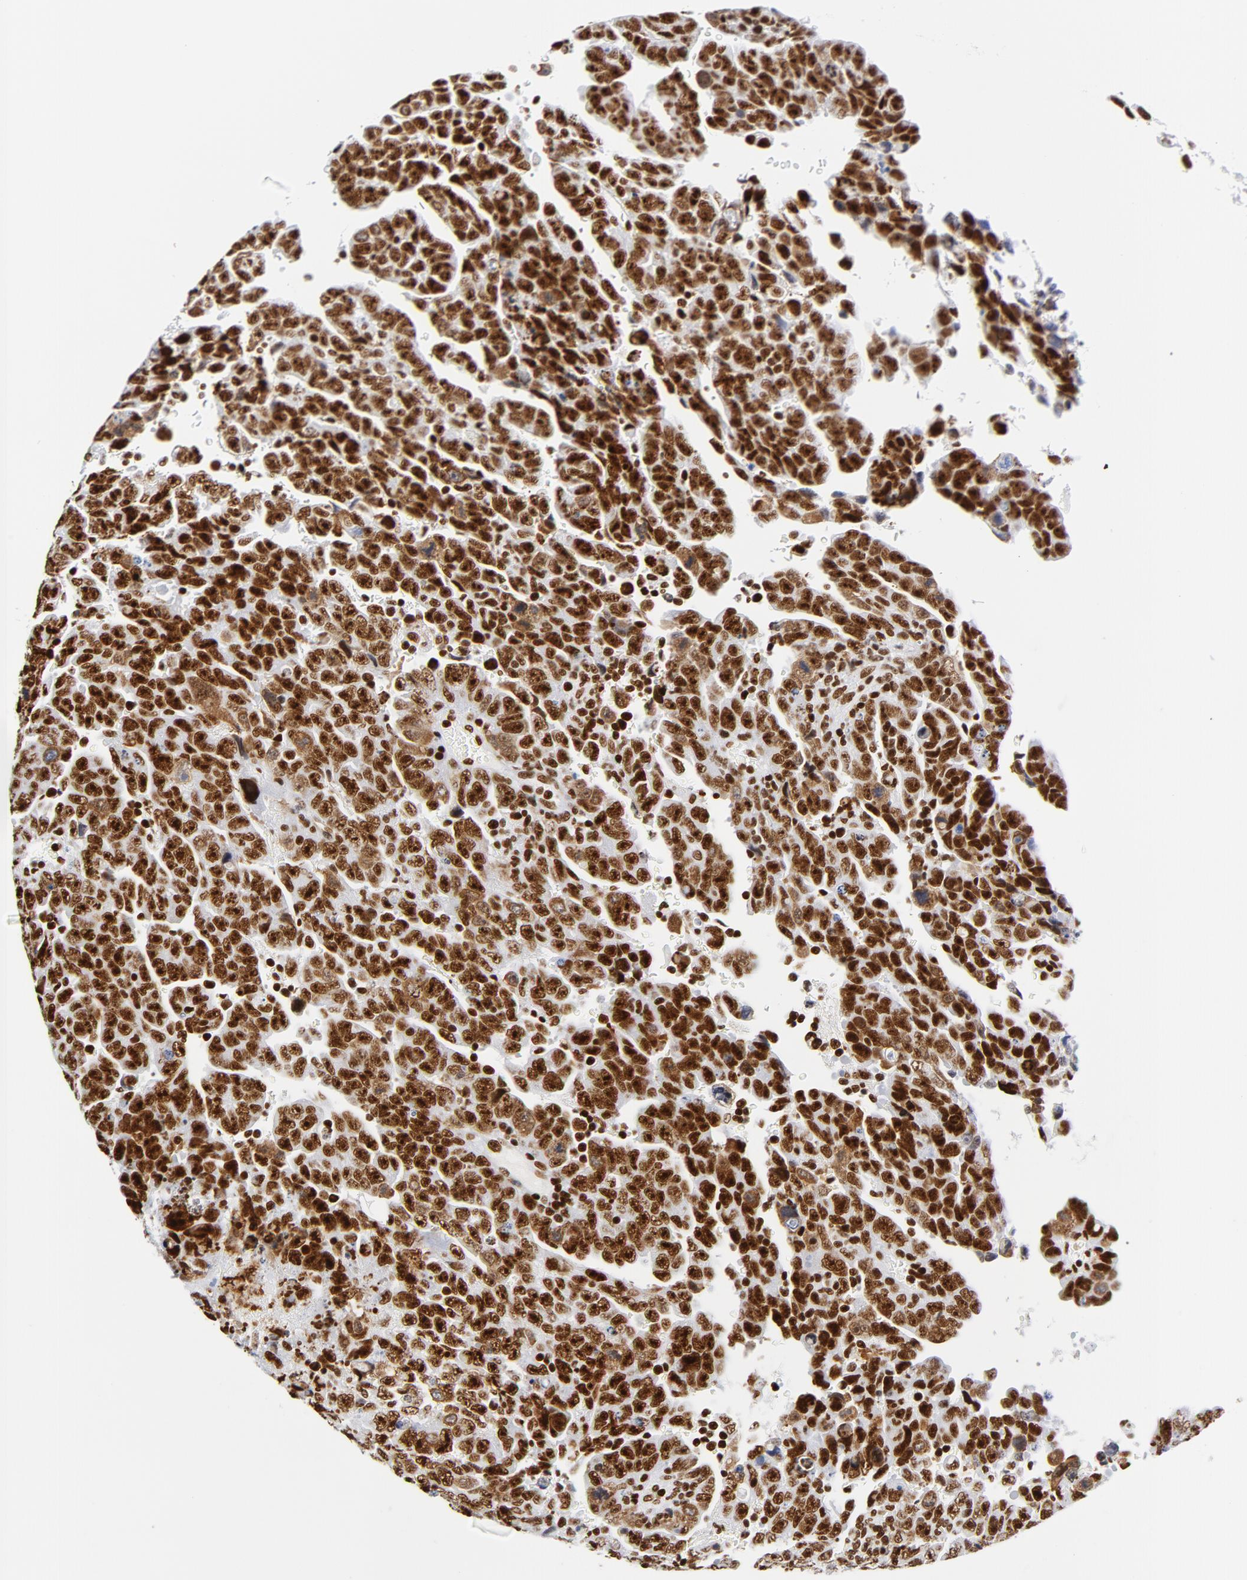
{"staining": {"intensity": "strong", "quantity": ">75%", "location": "nuclear"}, "tissue": "testis cancer", "cell_type": "Tumor cells", "image_type": "cancer", "snomed": [{"axis": "morphology", "description": "Carcinoma, Embryonal, NOS"}, {"axis": "topography", "description": "Testis"}], "caption": "Testis cancer stained with a protein marker exhibits strong staining in tumor cells.", "gene": "XRCC5", "patient": {"sex": "male", "age": 28}}